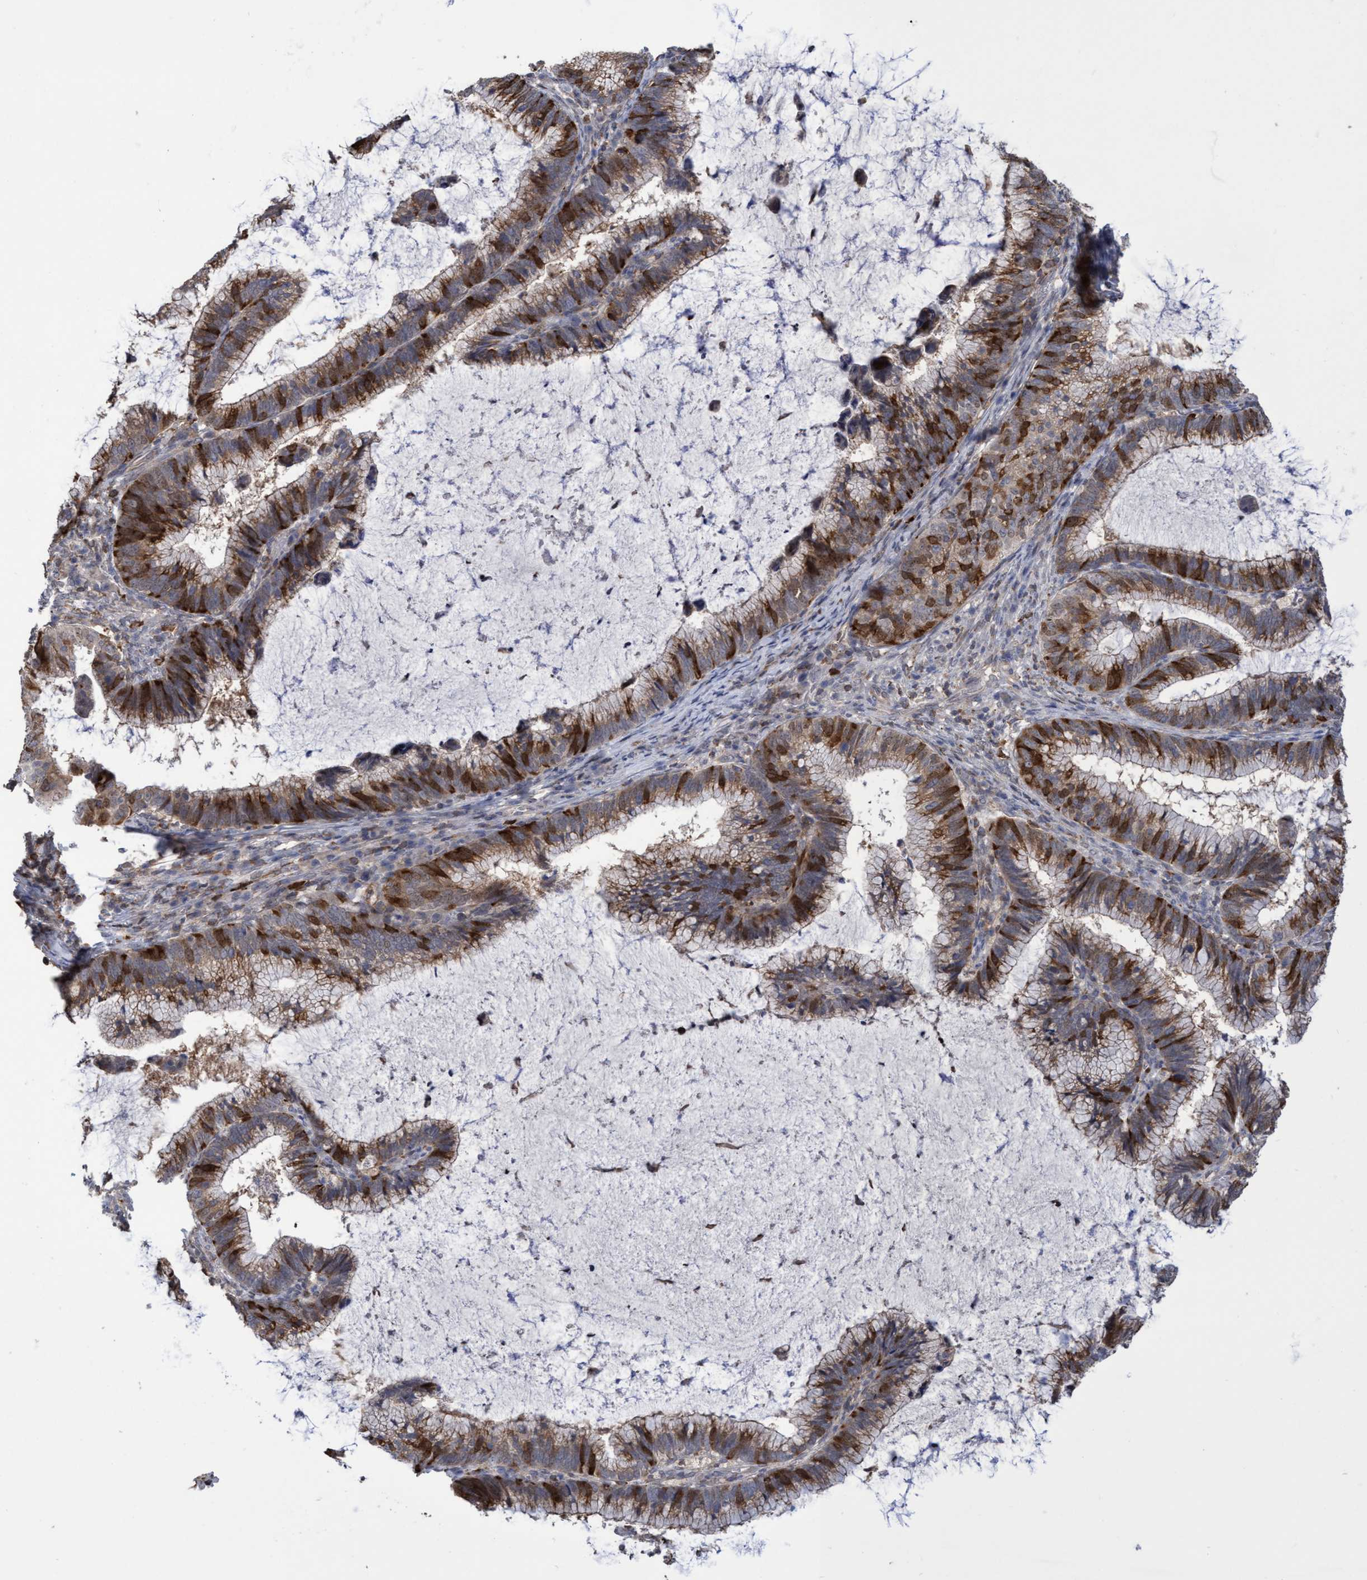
{"staining": {"intensity": "moderate", "quantity": "25%-75%", "location": "cytoplasmic/membranous,nuclear"}, "tissue": "cervical cancer", "cell_type": "Tumor cells", "image_type": "cancer", "snomed": [{"axis": "morphology", "description": "Adenocarcinoma, NOS"}, {"axis": "topography", "description": "Cervix"}], "caption": "An IHC photomicrograph of tumor tissue is shown. Protein staining in brown shows moderate cytoplasmic/membranous and nuclear positivity in adenocarcinoma (cervical) within tumor cells.", "gene": "SLBP", "patient": {"sex": "female", "age": 36}}